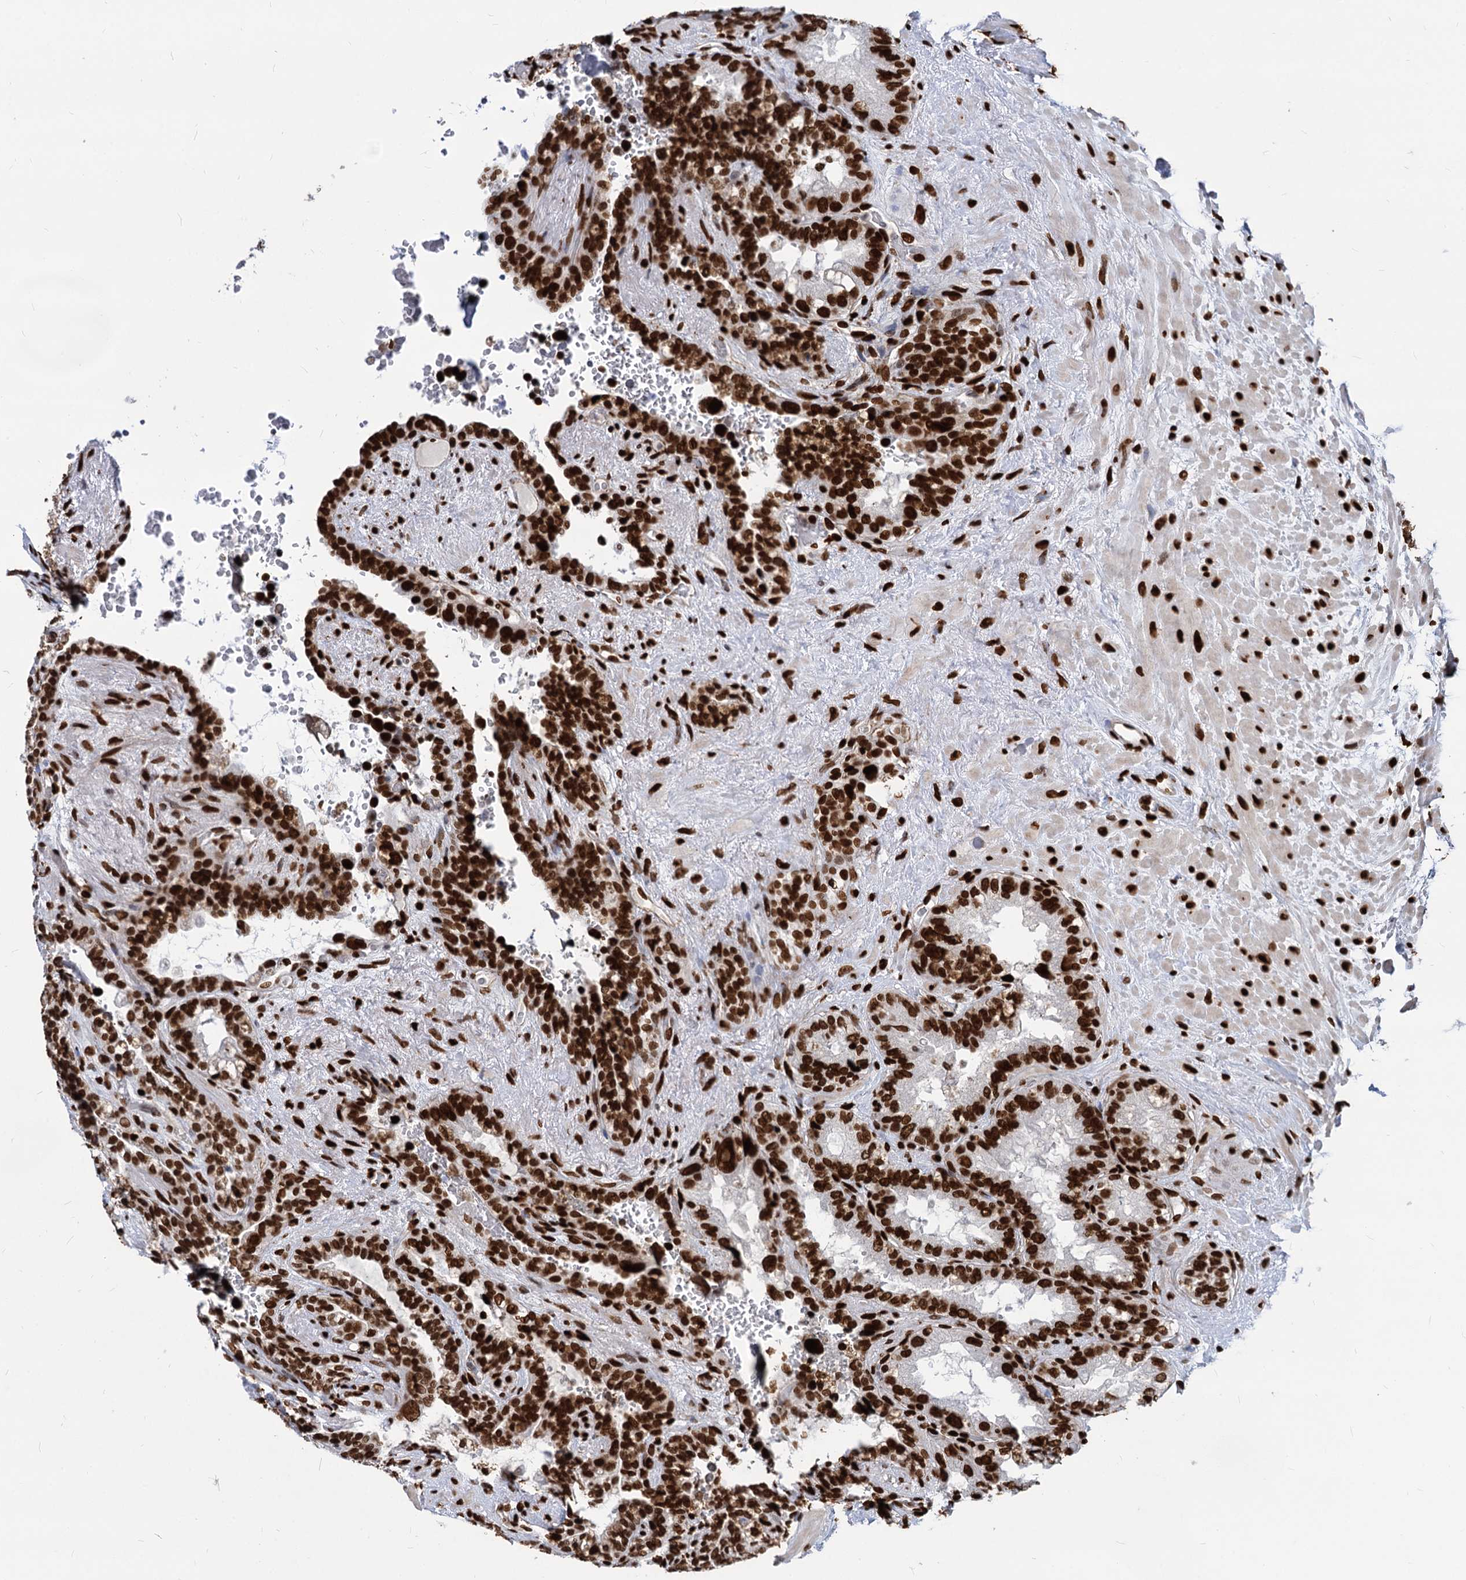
{"staining": {"intensity": "strong", "quantity": ">75%", "location": "nuclear"}, "tissue": "seminal vesicle", "cell_type": "Glandular cells", "image_type": "normal", "snomed": [{"axis": "morphology", "description": "Normal tissue, NOS"}, {"axis": "topography", "description": "Seminal veicle"}], "caption": "Strong nuclear staining for a protein is seen in about >75% of glandular cells of benign seminal vesicle using immunohistochemistry.", "gene": "MECP2", "patient": {"sex": "male", "age": 80}}